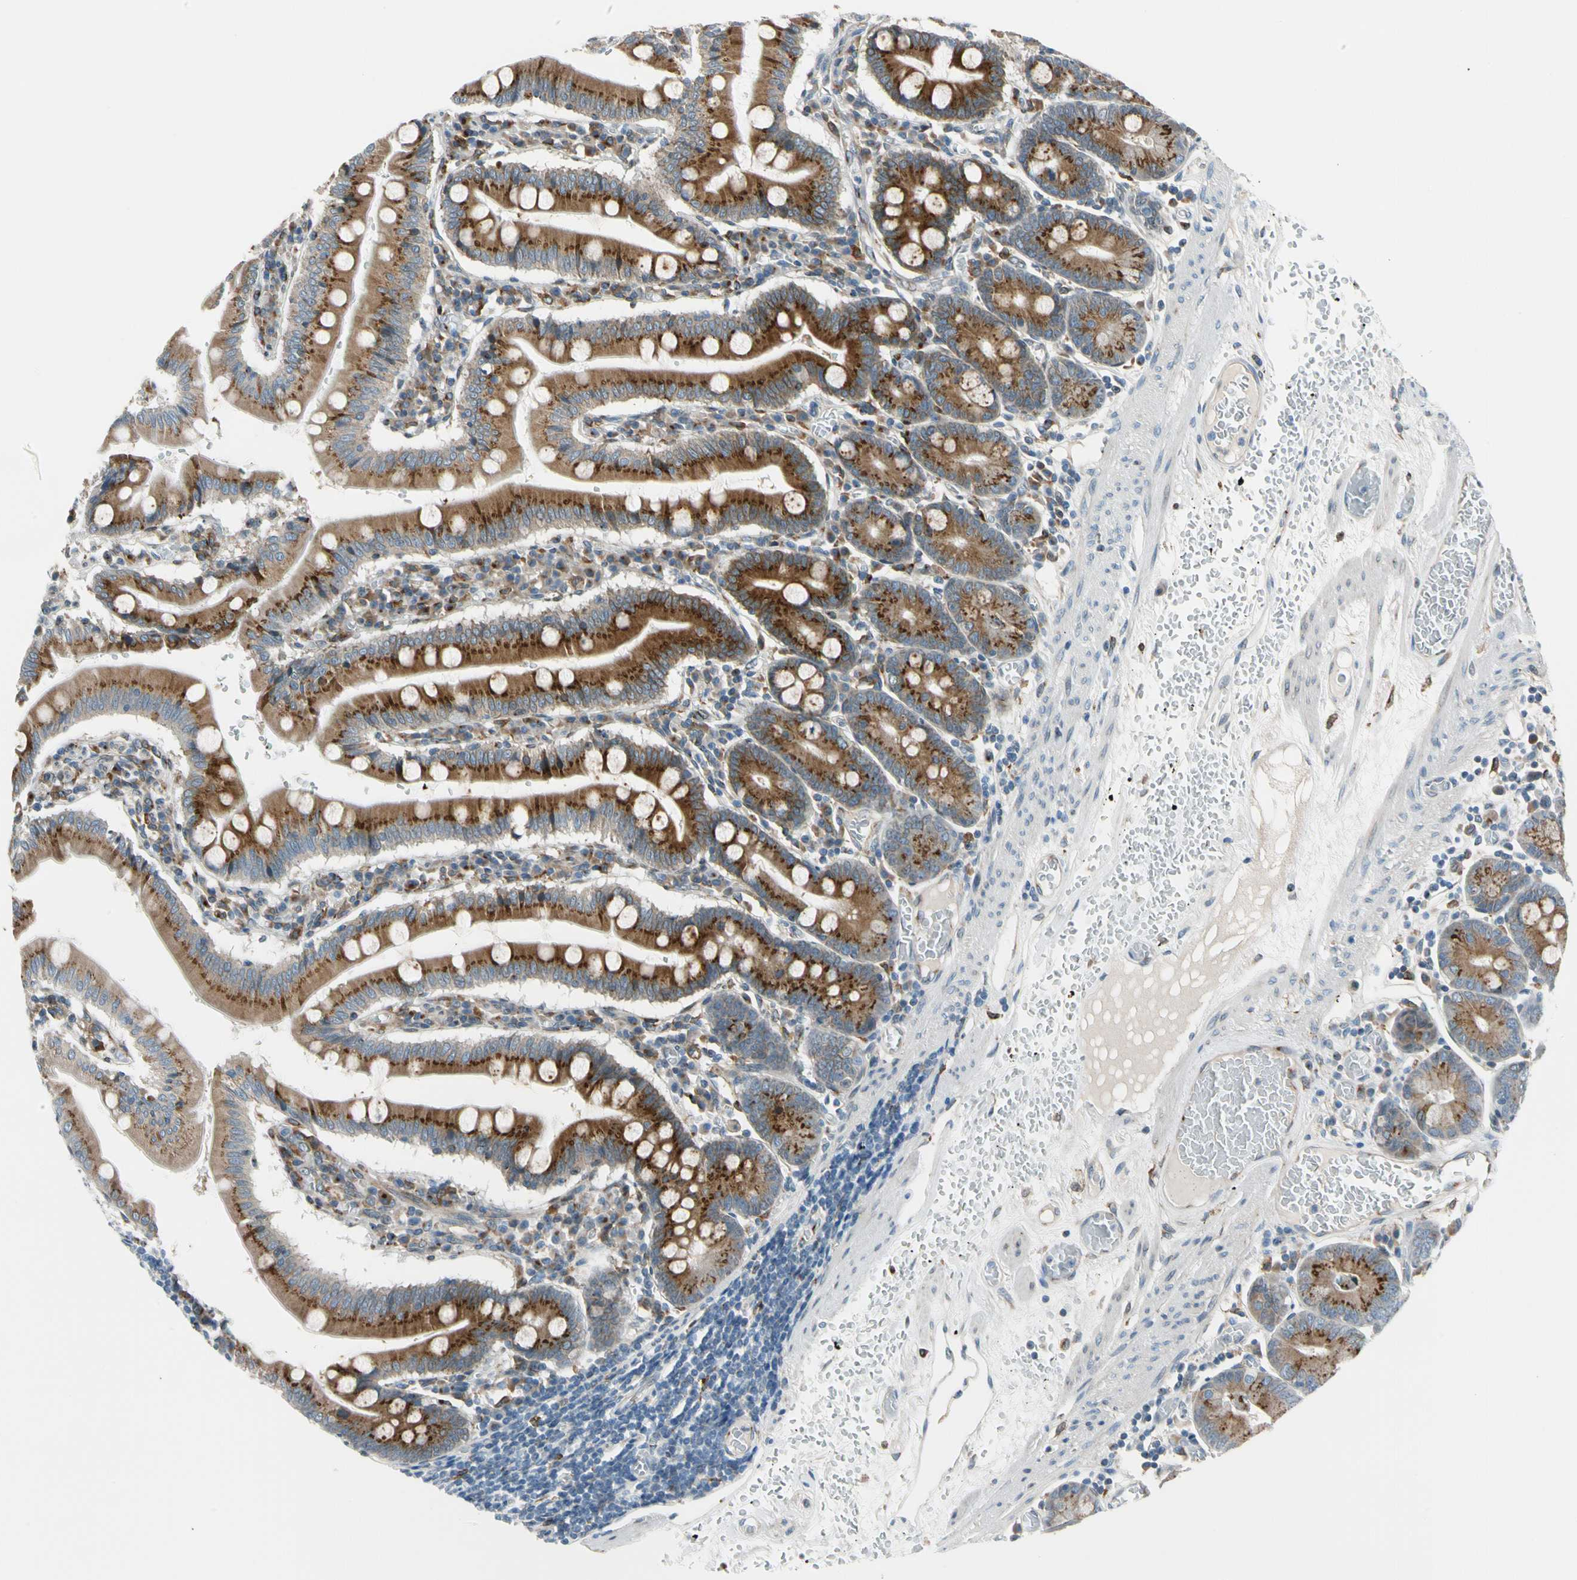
{"staining": {"intensity": "strong", "quantity": ">75%", "location": "cytoplasmic/membranous"}, "tissue": "small intestine", "cell_type": "Glandular cells", "image_type": "normal", "snomed": [{"axis": "morphology", "description": "Normal tissue, NOS"}, {"axis": "topography", "description": "Small intestine"}], "caption": "Strong cytoplasmic/membranous staining is identified in approximately >75% of glandular cells in unremarkable small intestine. The protein of interest is shown in brown color, while the nuclei are stained blue.", "gene": "NUCB1", "patient": {"sex": "male", "age": 71}}